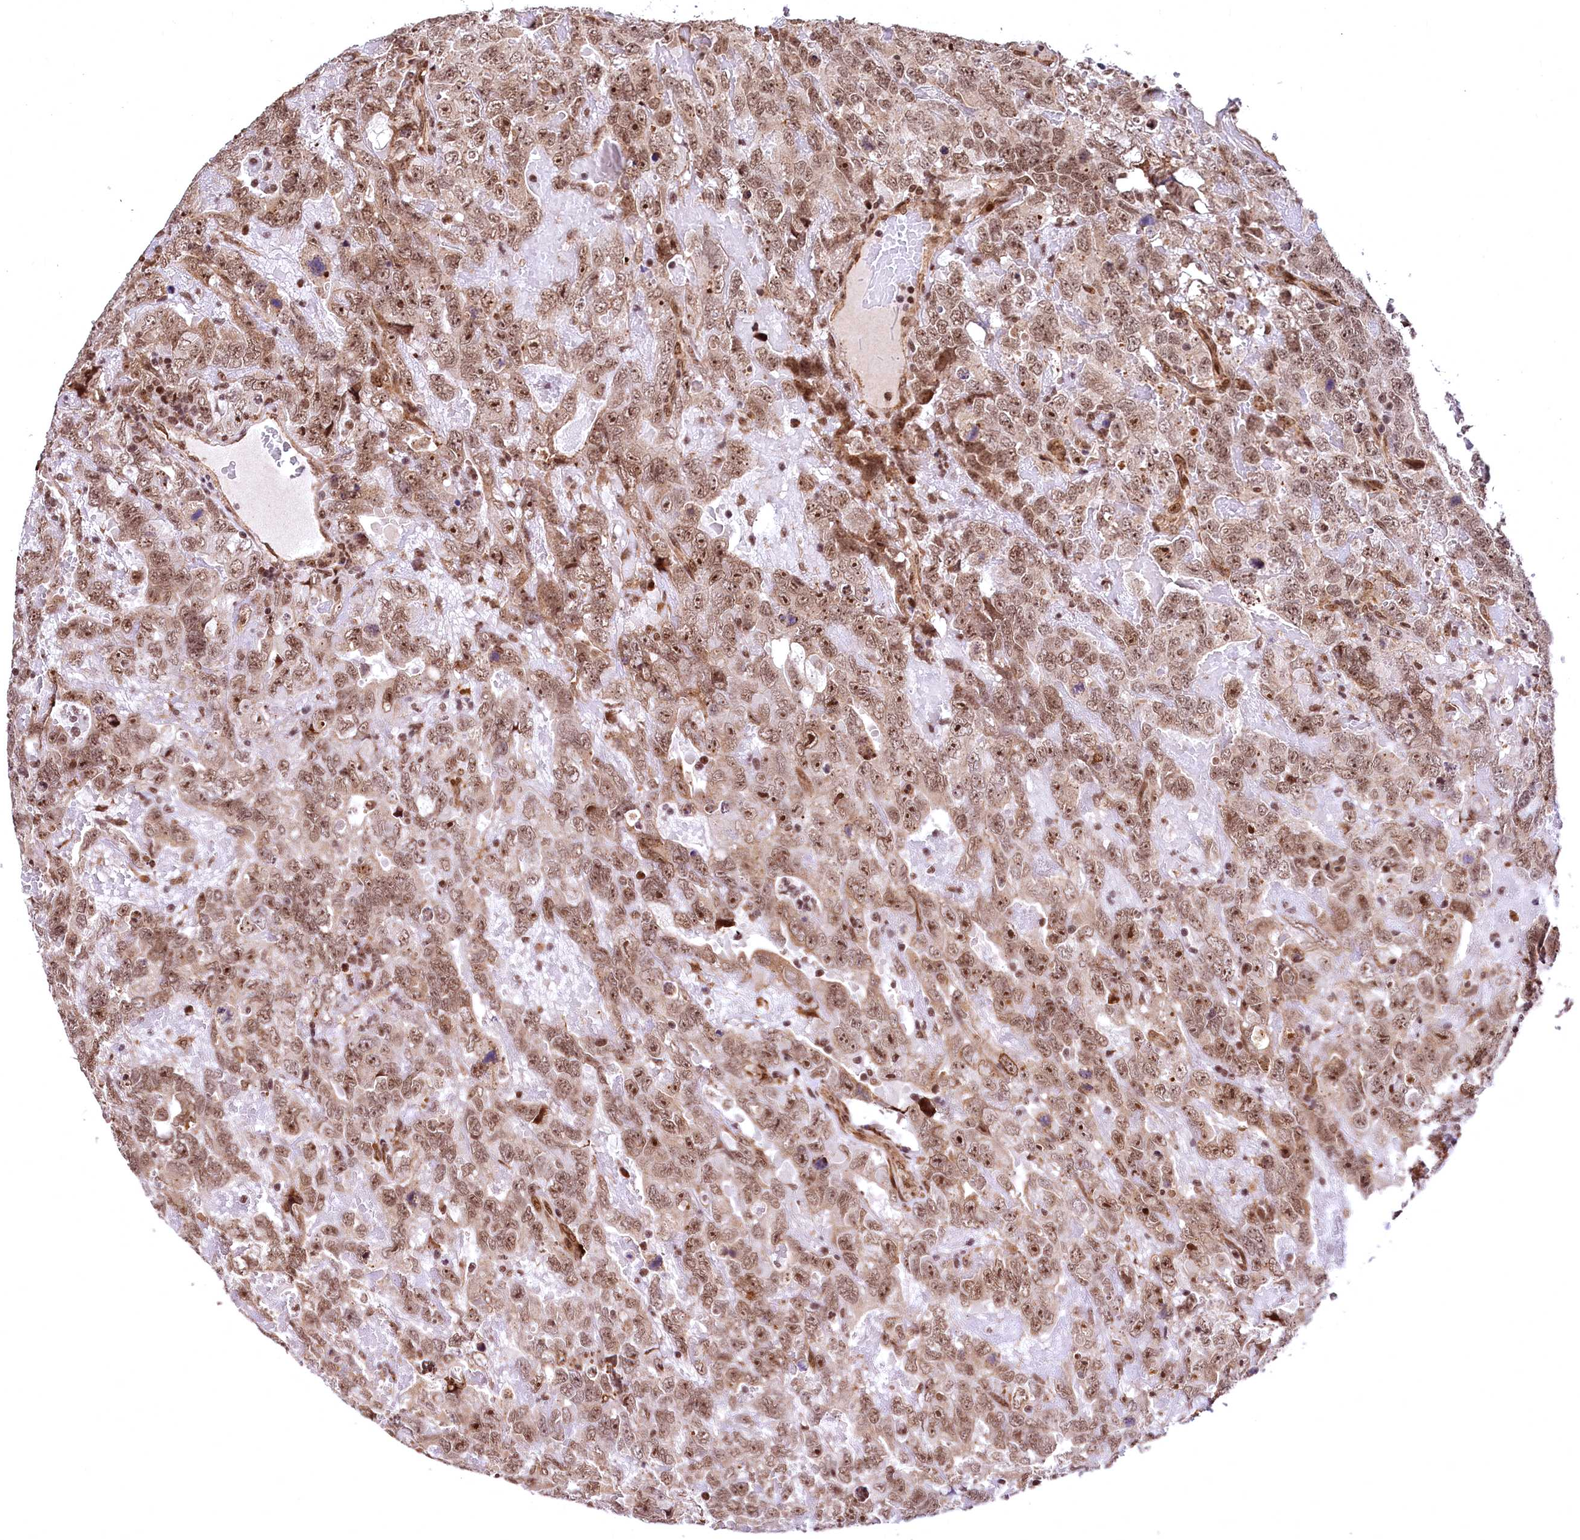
{"staining": {"intensity": "moderate", "quantity": ">75%", "location": "nuclear"}, "tissue": "testis cancer", "cell_type": "Tumor cells", "image_type": "cancer", "snomed": [{"axis": "morphology", "description": "Carcinoma, Embryonal, NOS"}, {"axis": "topography", "description": "Testis"}], "caption": "Testis cancer stained with DAB immunohistochemistry shows medium levels of moderate nuclear staining in approximately >75% of tumor cells.", "gene": "PDS5B", "patient": {"sex": "male", "age": 45}}